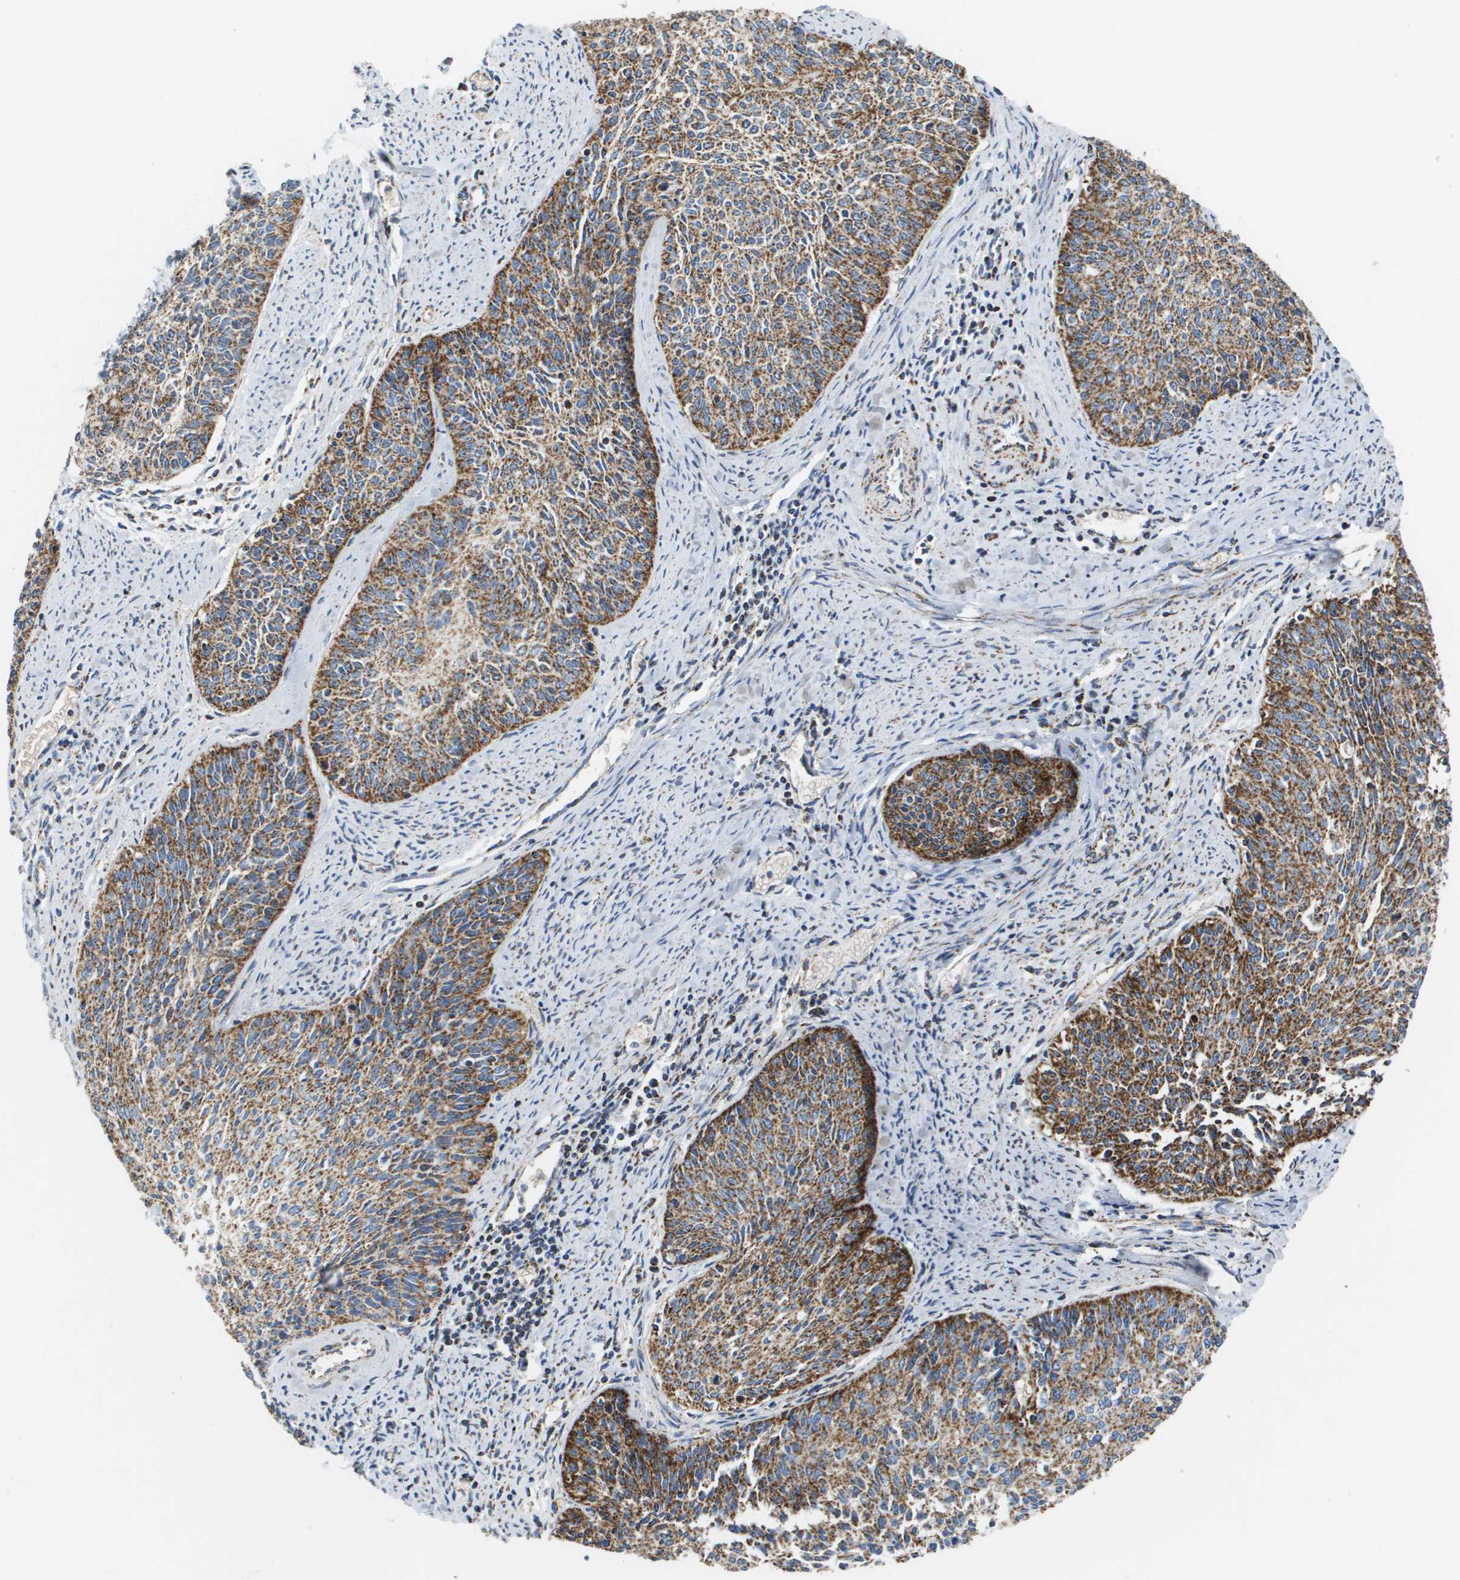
{"staining": {"intensity": "strong", "quantity": ">75%", "location": "cytoplasmic/membranous"}, "tissue": "cervical cancer", "cell_type": "Tumor cells", "image_type": "cancer", "snomed": [{"axis": "morphology", "description": "Squamous cell carcinoma, NOS"}, {"axis": "topography", "description": "Cervix"}], "caption": "This is an image of immunohistochemistry staining of cervical cancer, which shows strong expression in the cytoplasmic/membranous of tumor cells.", "gene": "ATP5F1B", "patient": {"sex": "female", "age": 55}}